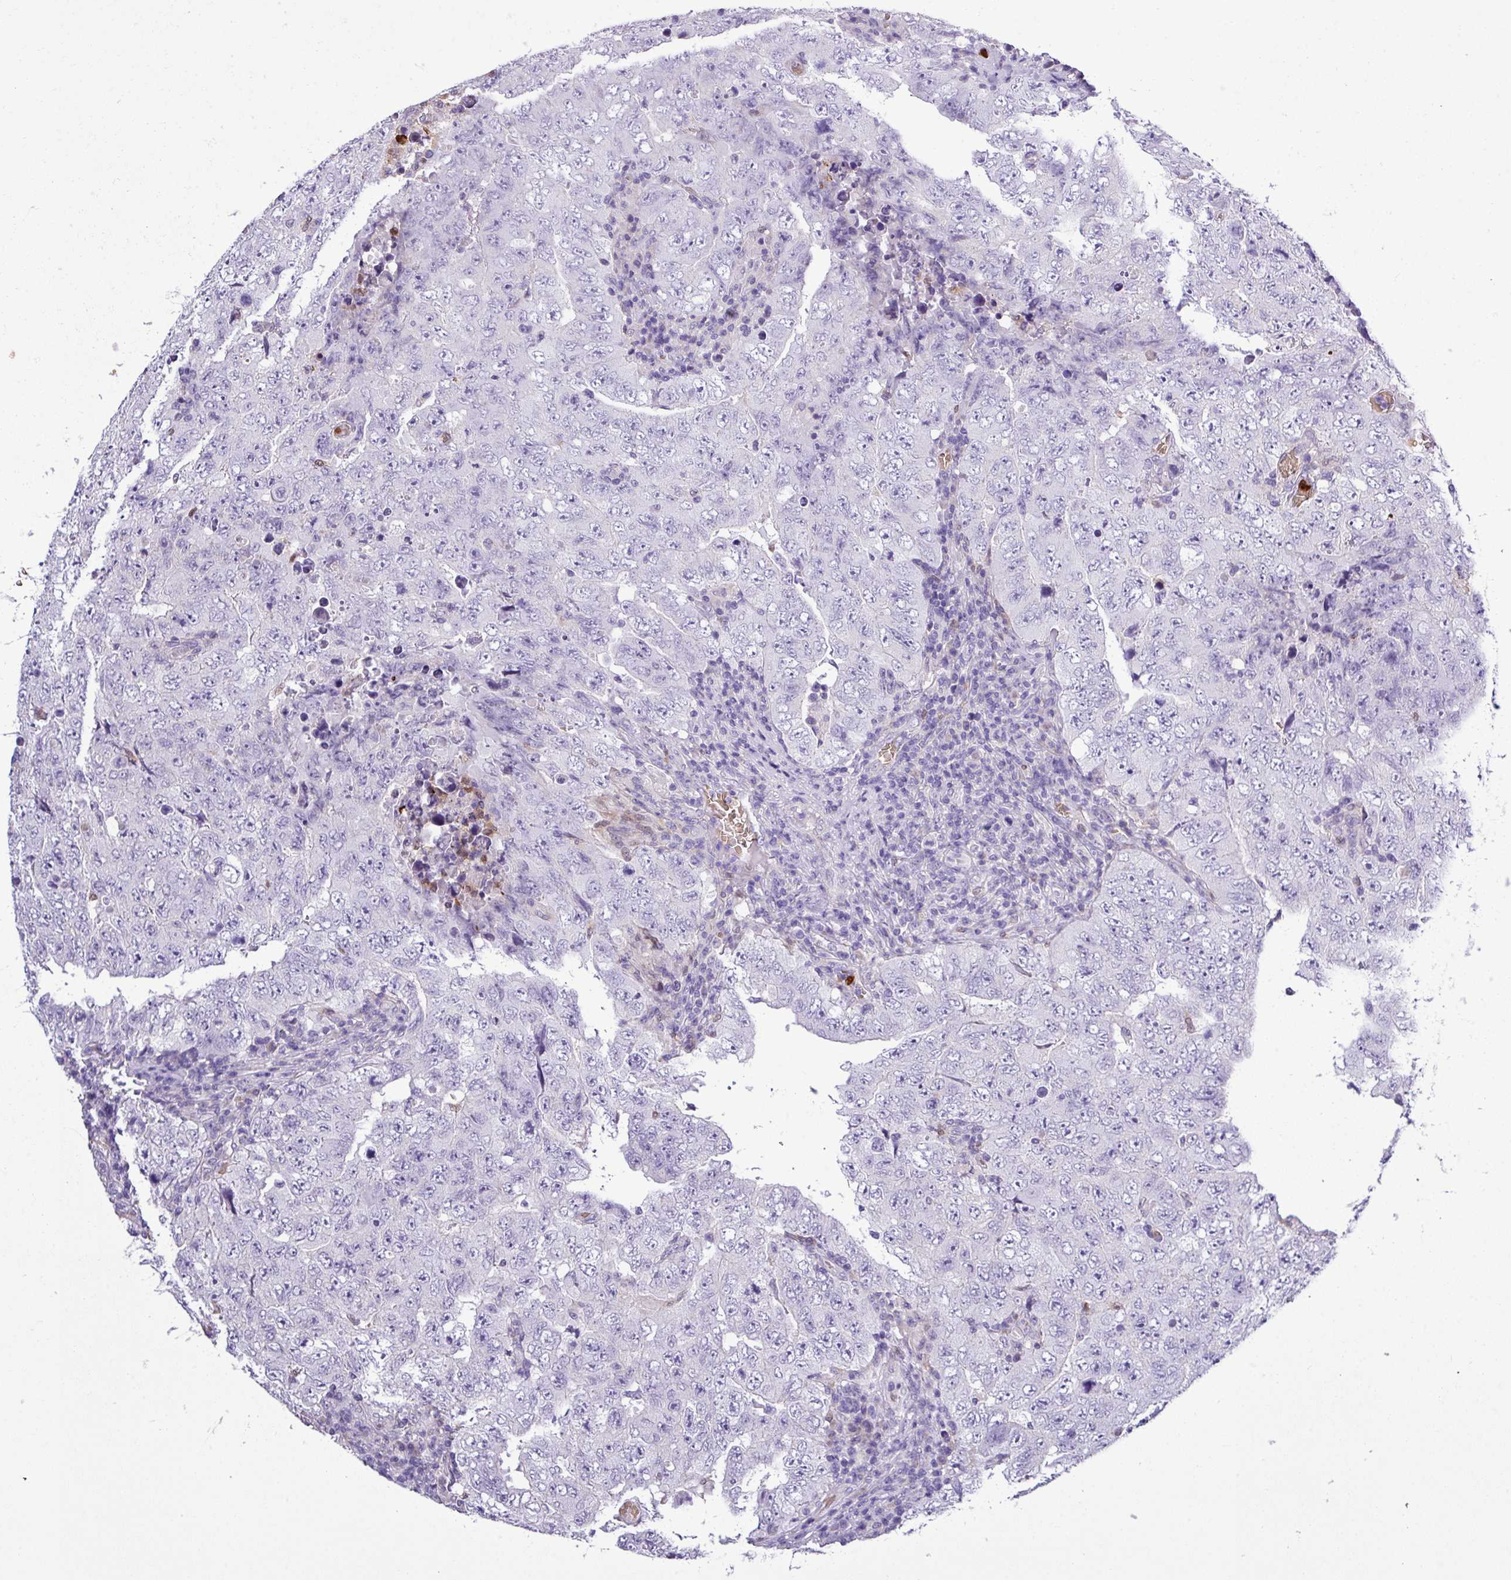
{"staining": {"intensity": "negative", "quantity": "none", "location": "none"}, "tissue": "testis cancer", "cell_type": "Tumor cells", "image_type": "cancer", "snomed": [{"axis": "morphology", "description": "Carcinoma, Embryonal, NOS"}, {"axis": "topography", "description": "Testis"}], "caption": "Testis cancer was stained to show a protein in brown. There is no significant expression in tumor cells.", "gene": "MGAT4B", "patient": {"sex": "male", "age": 26}}